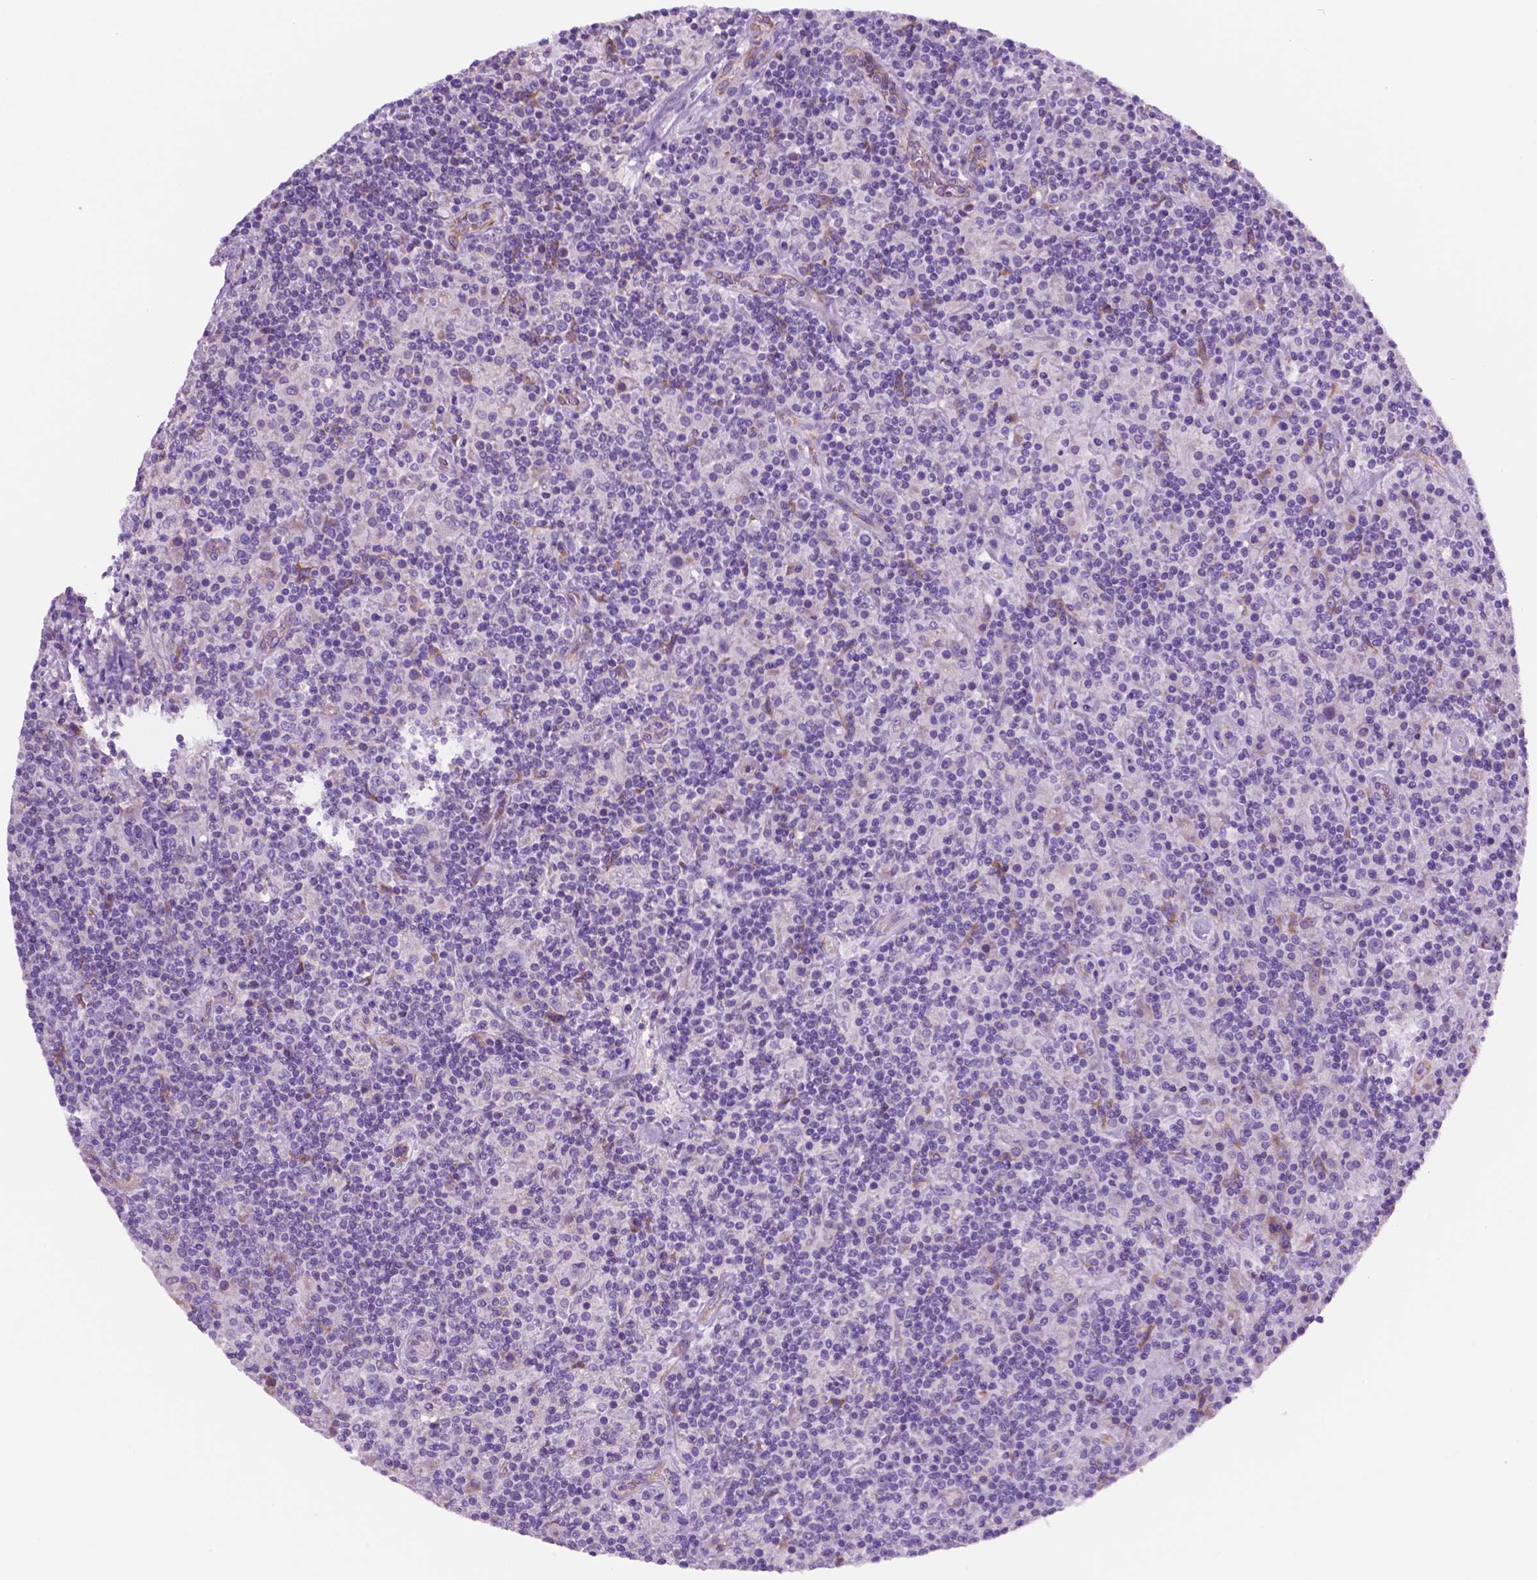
{"staining": {"intensity": "negative", "quantity": "none", "location": "none"}, "tissue": "lymphoma", "cell_type": "Tumor cells", "image_type": "cancer", "snomed": [{"axis": "morphology", "description": "Hodgkin's disease, NOS"}, {"axis": "topography", "description": "Lymph node"}], "caption": "Human Hodgkin's disease stained for a protein using immunohistochemistry exhibits no staining in tumor cells.", "gene": "CEACAM7", "patient": {"sex": "male", "age": 70}}